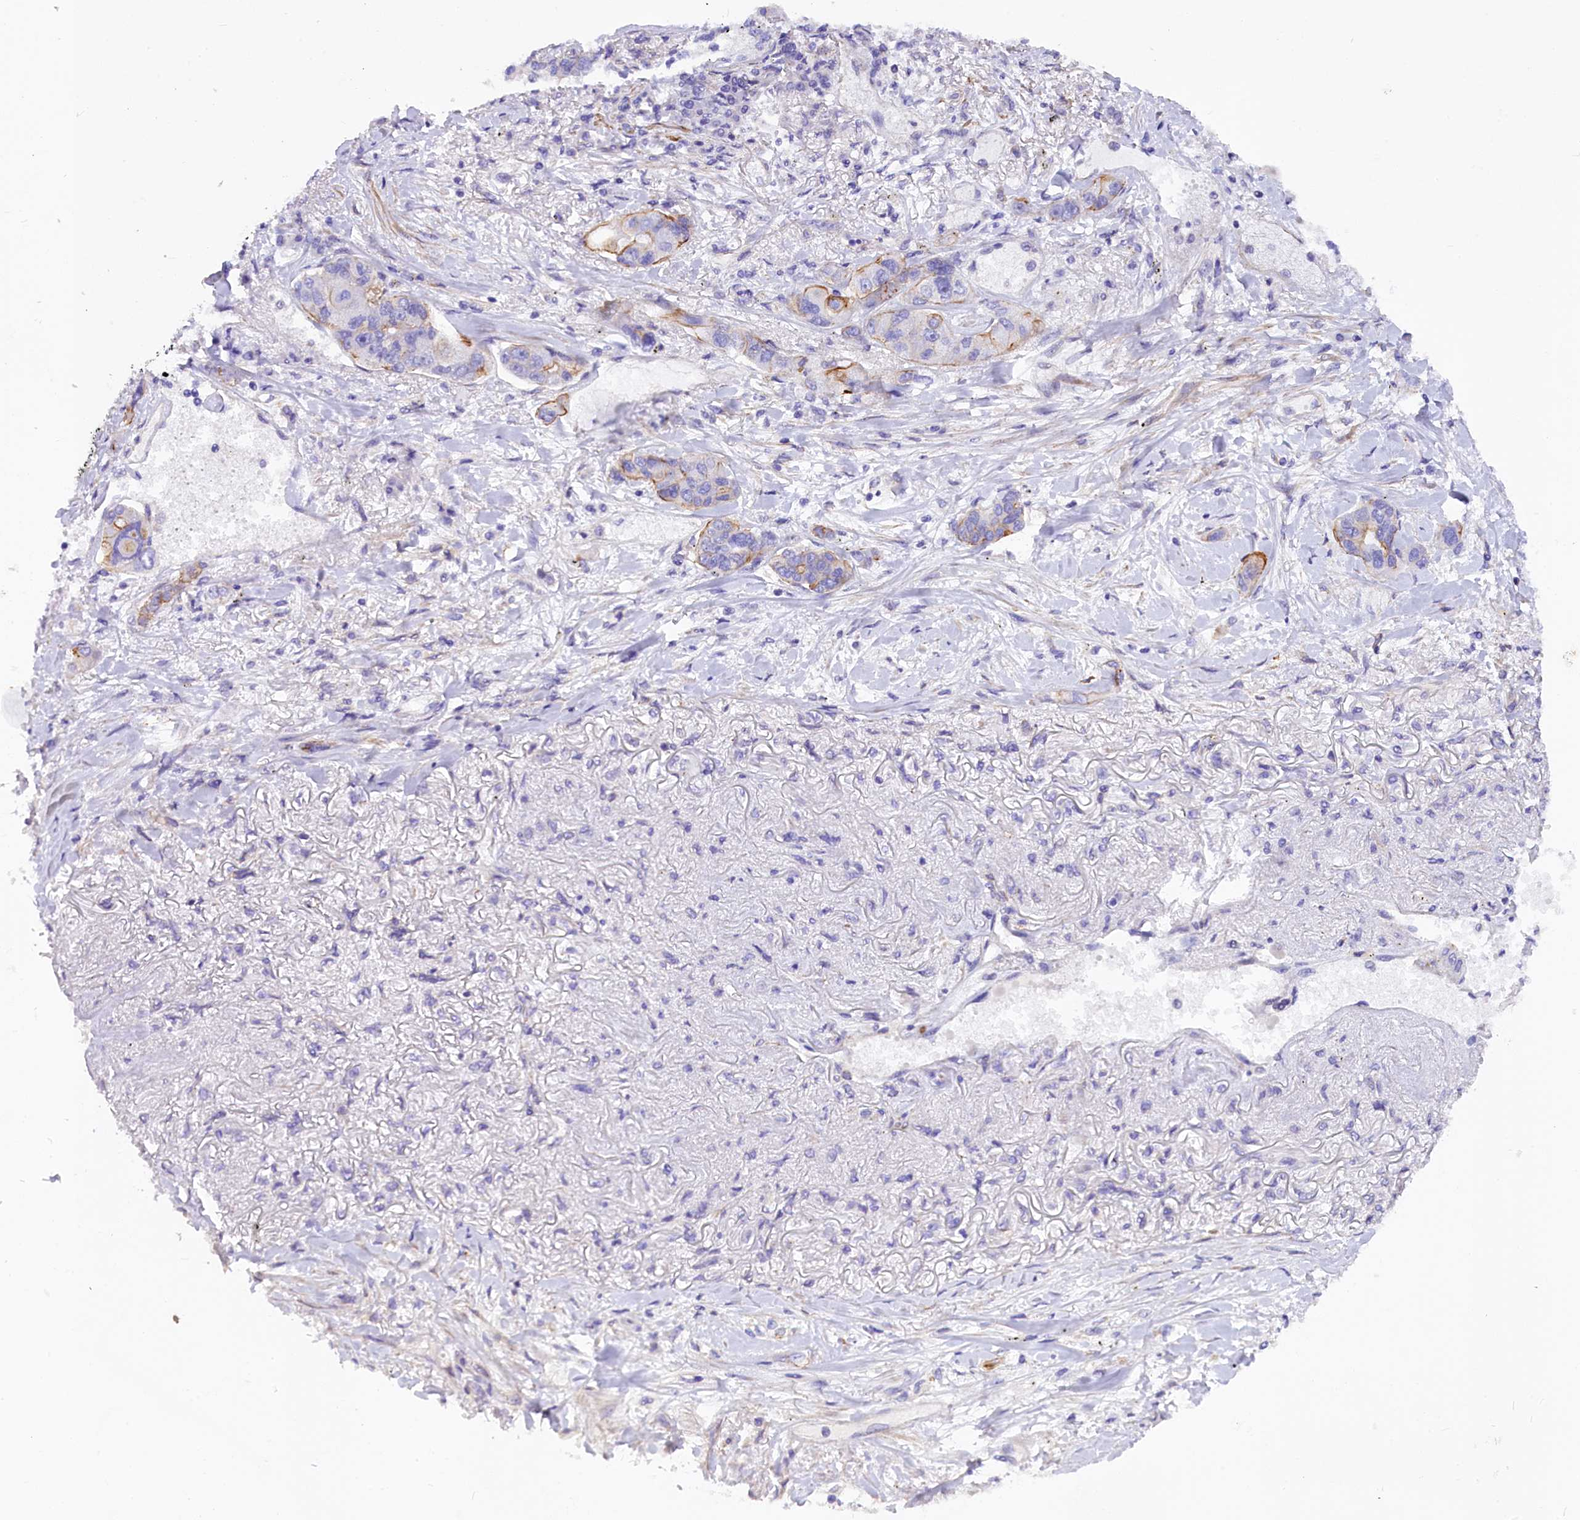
{"staining": {"intensity": "negative", "quantity": "none", "location": "none"}, "tissue": "lung cancer", "cell_type": "Tumor cells", "image_type": "cancer", "snomed": [{"axis": "morphology", "description": "Adenocarcinoma, NOS"}, {"axis": "topography", "description": "Lung"}], "caption": "IHC of adenocarcinoma (lung) shows no expression in tumor cells.", "gene": "MED20", "patient": {"sex": "male", "age": 49}}